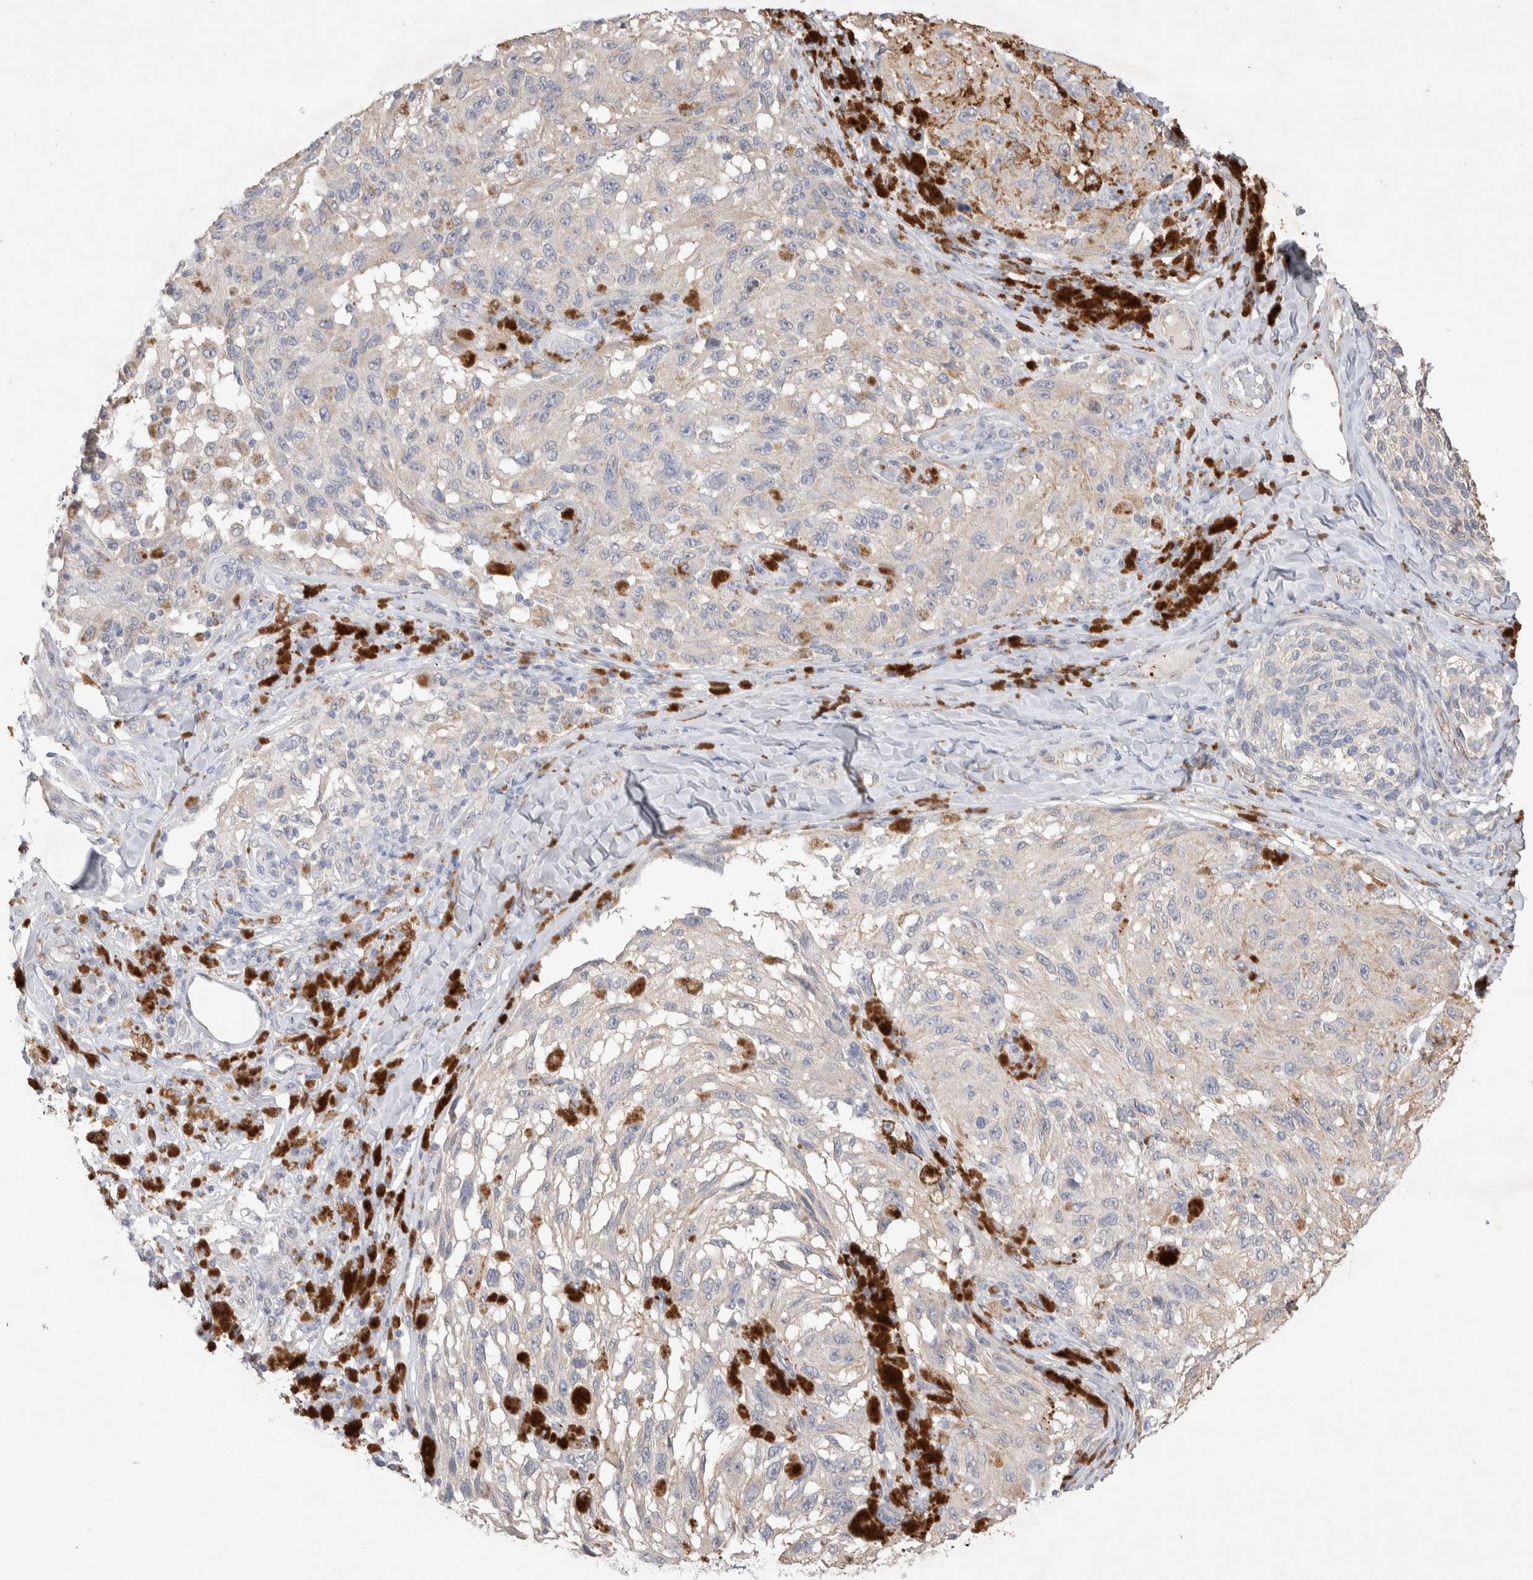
{"staining": {"intensity": "negative", "quantity": "none", "location": "none"}, "tissue": "melanoma", "cell_type": "Tumor cells", "image_type": "cancer", "snomed": [{"axis": "morphology", "description": "Malignant melanoma, NOS"}, {"axis": "topography", "description": "Skin"}], "caption": "Protein analysis of malignant melanoma exhibits no significant staining in tumor cells.", "gene": "FFAR2", "patient": {"sex": "female", "age": 73}}